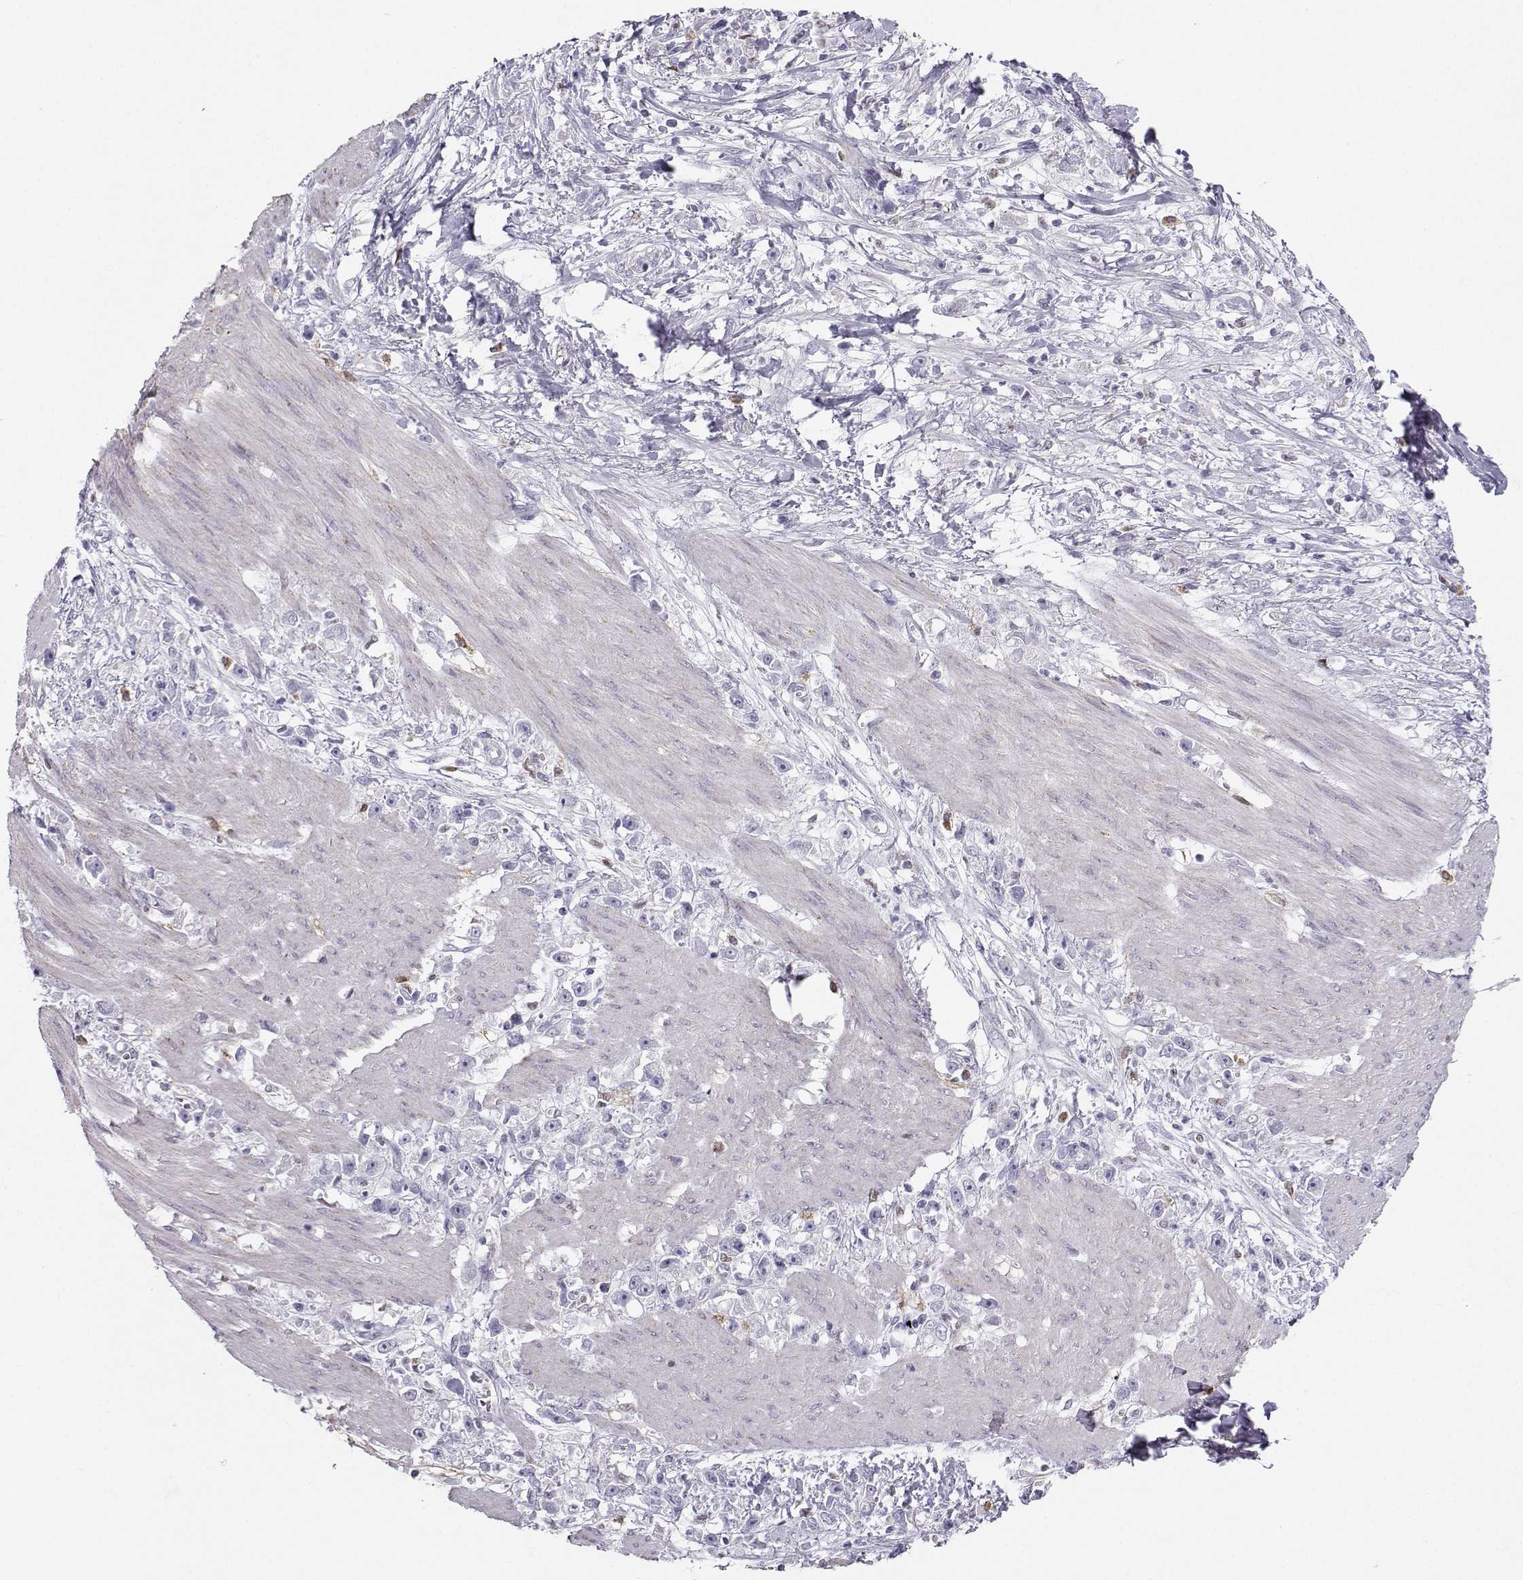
{"staining": {"intensity": "negative", "quantity": "none", "location": "none"}, "tissue": "stomach cancer", "cell_type": "Tumor cells", "image_type": "cancer", "snomed": [{"axis": "morphology", "description": "Adenocarcinoma, NOS"}, {"axis": "topography", "description": "Stomach"}], "caption": "DAB (3,3'-diaminobenzidine) immunohistochemical staining of human stomach adenocarcinoma demonstrates no significant positivity in tumor cells.", "gene": "DCLK3", "patient": {"sex": "female", "age": 59}}